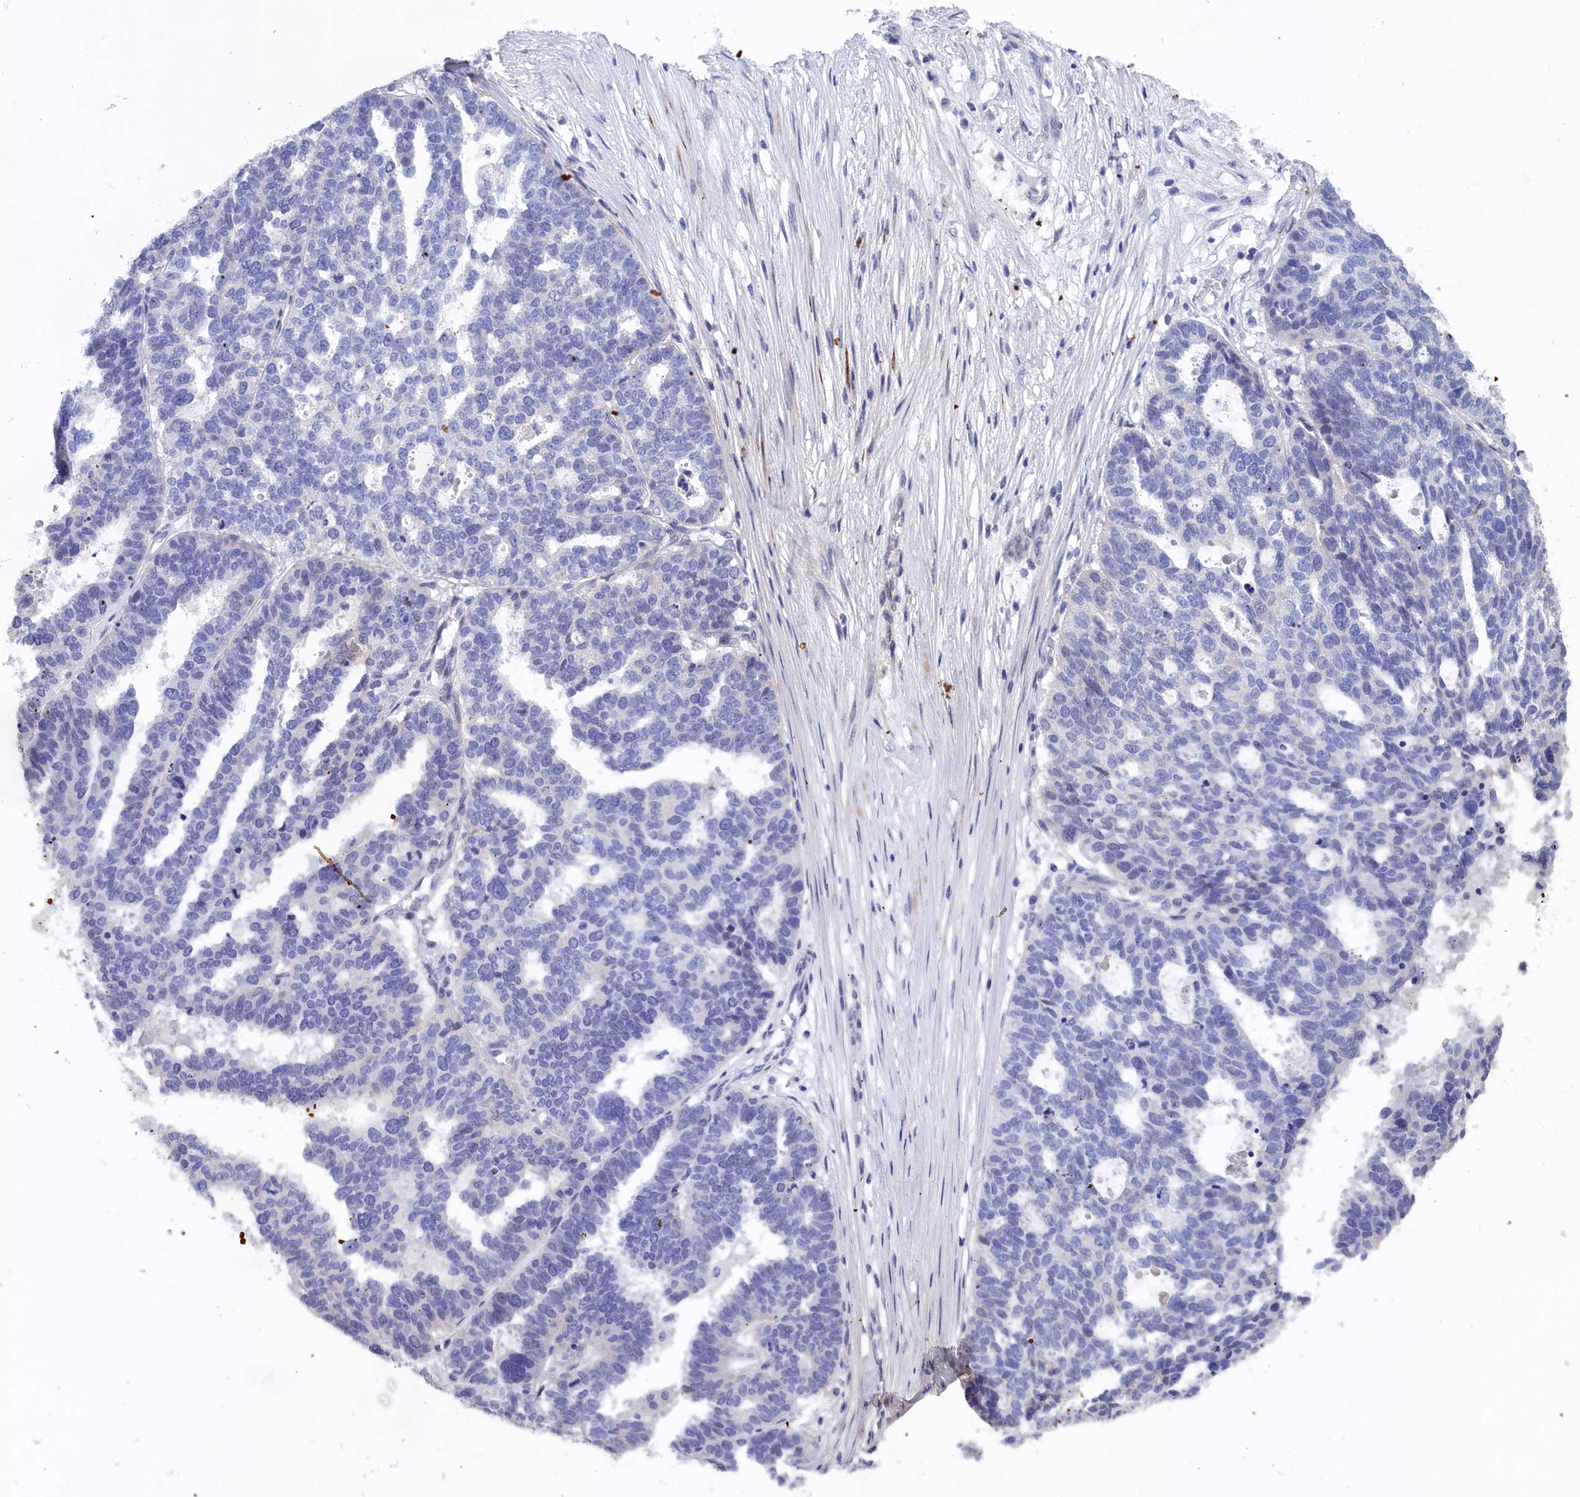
{"staining": {"intensity": "negative", "quantity": "none", "location": "none"}, "tissue": "ovarian cancer", "cell_type": "Tumor cells", "image_type": "cancer", "snomed": [{"axis": "morphology", "description": "Cystadenocarcinoma, serous, NOS"}, {"axis": "topography", "description": "Ovary"}], "caption": "An immunohistochemistry micrograph of ovarian cancer is shown. There is no staining in tumor cells of ovarian cancer.", "gene": "WDR83", "patient": {"sex": "female", "age": 59}}